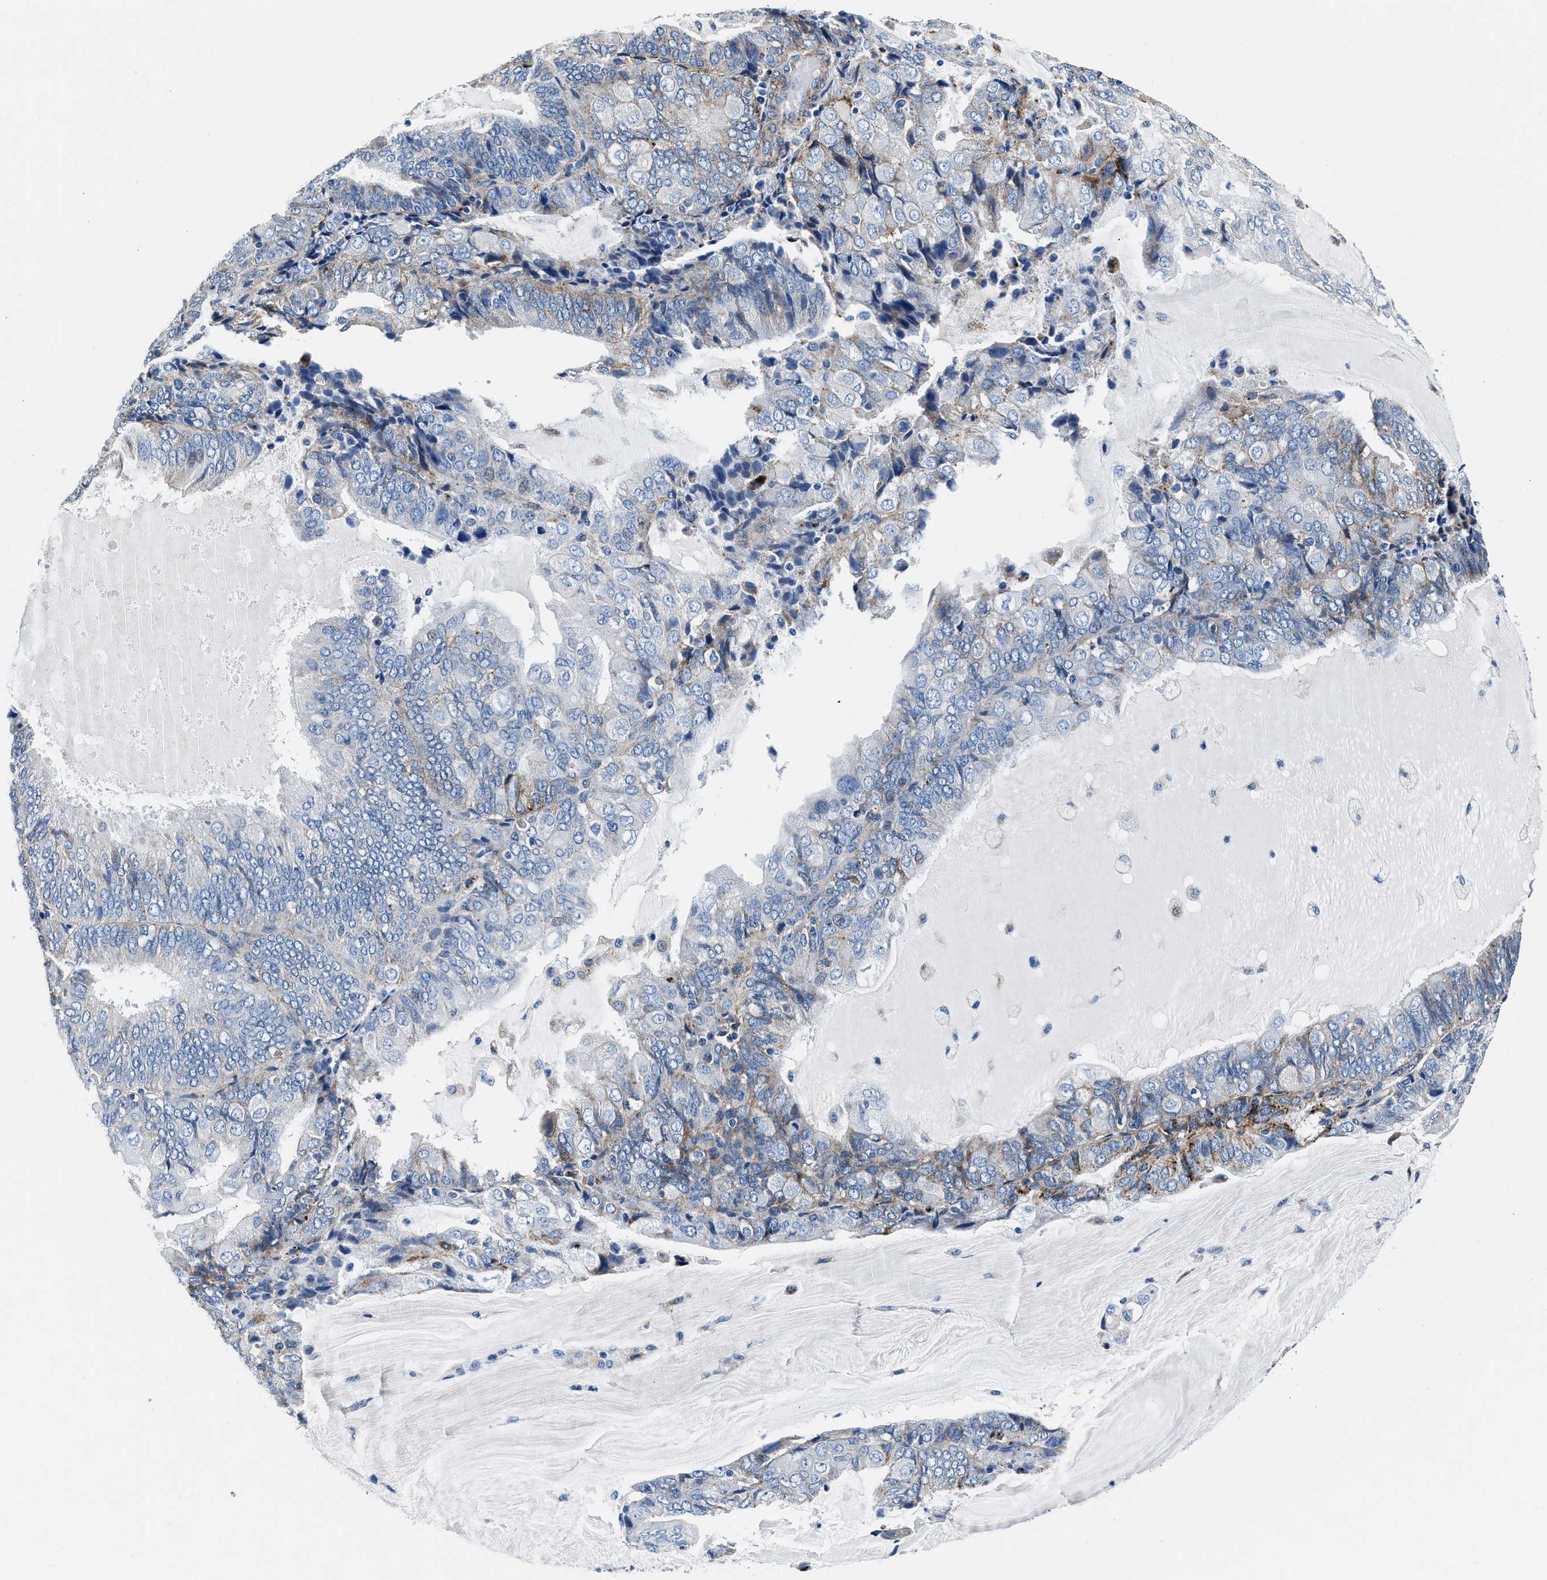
{"staining": {"intensity": "negative", "quantity": "none", "location": "none"}, "tissue": "endometrial cancer", "cell_type": "Tumor cells", "image_type": "cancer", "snomed": [{"axis": "morphology", "description": "Adenocarcinoma, NOS"}, {"axis": "topography", "description": "Endometrium"}], "caption": "Tumor cells show no significant protein expression in adenocarcinoma (endometrial).", "gene": "DAG1", "patient": {"sex": "female", "age": 81}}